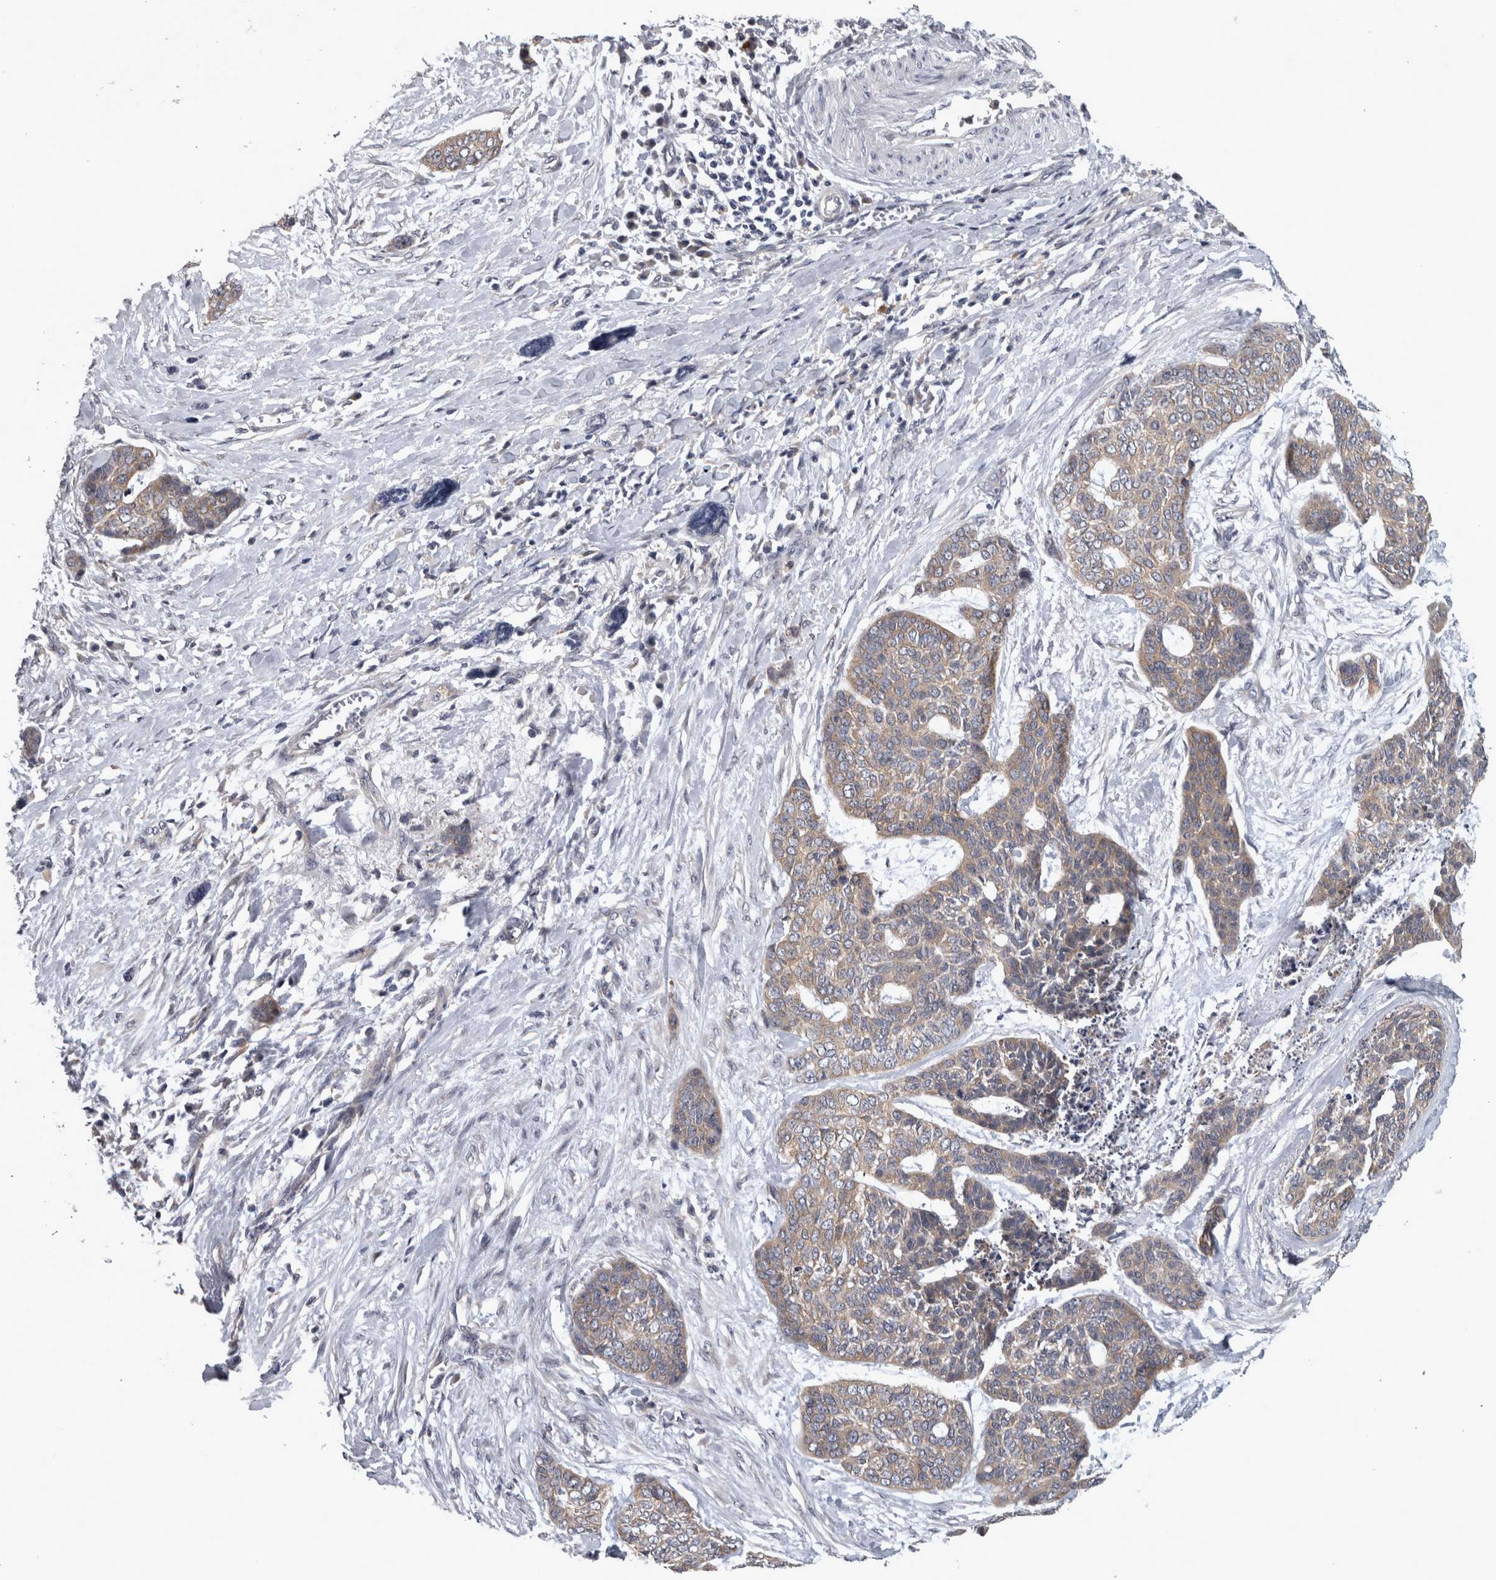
{"staining": {"intensity": "weak", "quantity": ">75%", "location": "cytoplasmic/membranous"}, "tissue": "skin cancer", "cell_type": "Tumor cells", "image_type": "cancer", "snomed": [{"axis": "morphology", "description": "Basal cell carcinoma"}, {"axis": "topography", "description": "Skin"}], "caption": "An image showing weak cytoplasmic/membranous staining in approximately >75% of tumor cells in basal cell carcinoma (skin), as visualized by brown immunohistochemical staining.", "gene": "PRKCI", "patient": {"sex": "female", "age": 64}}